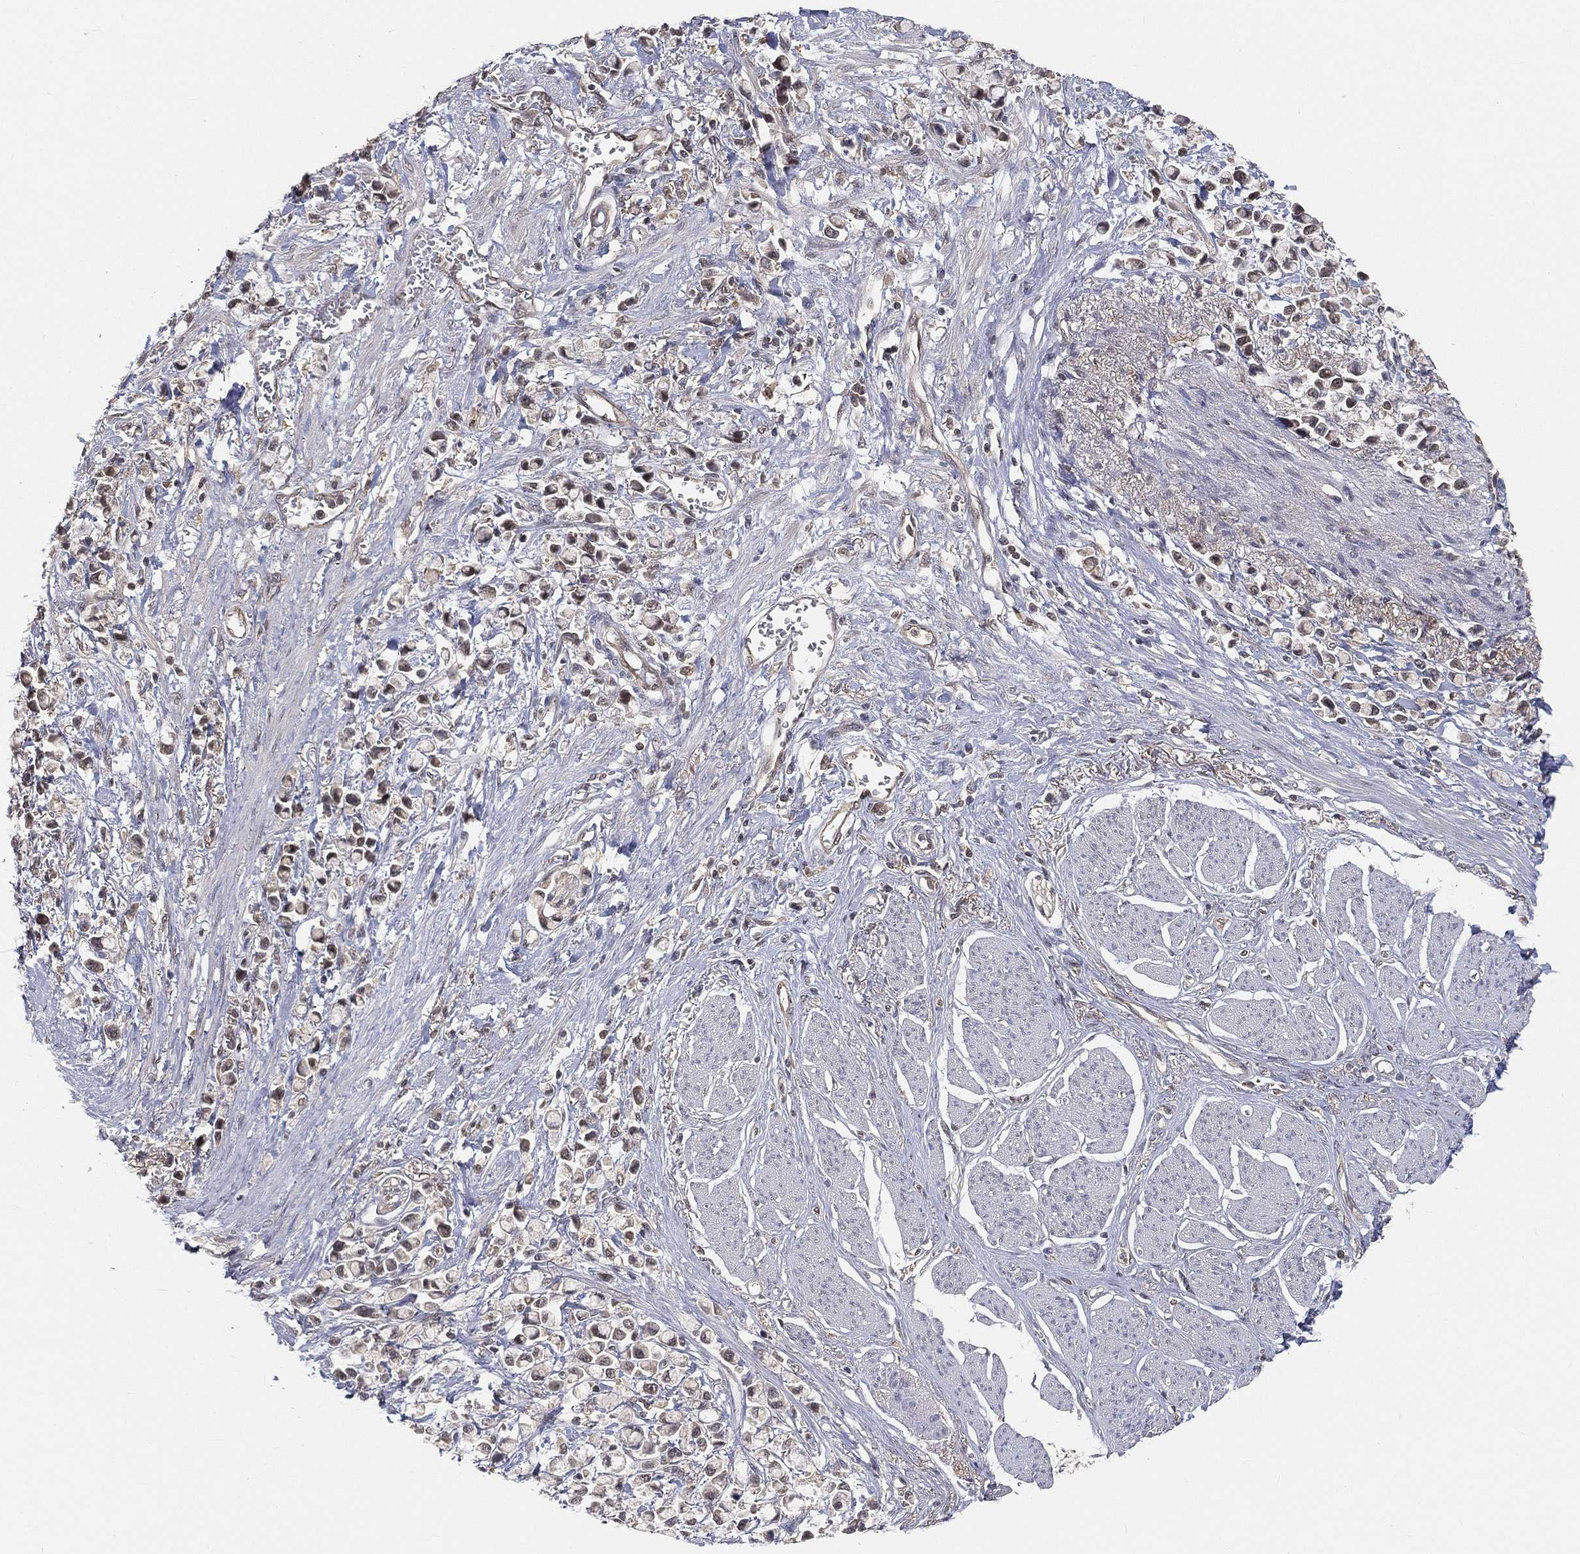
{"staining": {"intensity": "negative", "quantity": "none", "location": "none"}, "tissue": "stomach cancer", "cell_type": "Tumor cells", "image_type": "cancer", "snomed": [{"axis": "morphology", "description": "Adenocarcinoma, NOS"}, {"axis": "topography", "description": "Stomach"}], "caption": "Photomicrograph shows no protein staining in tumor cells of stomach cancer tissue.", "gene": "MAPK1", "patient": {"sex": "female", "age": 81}}